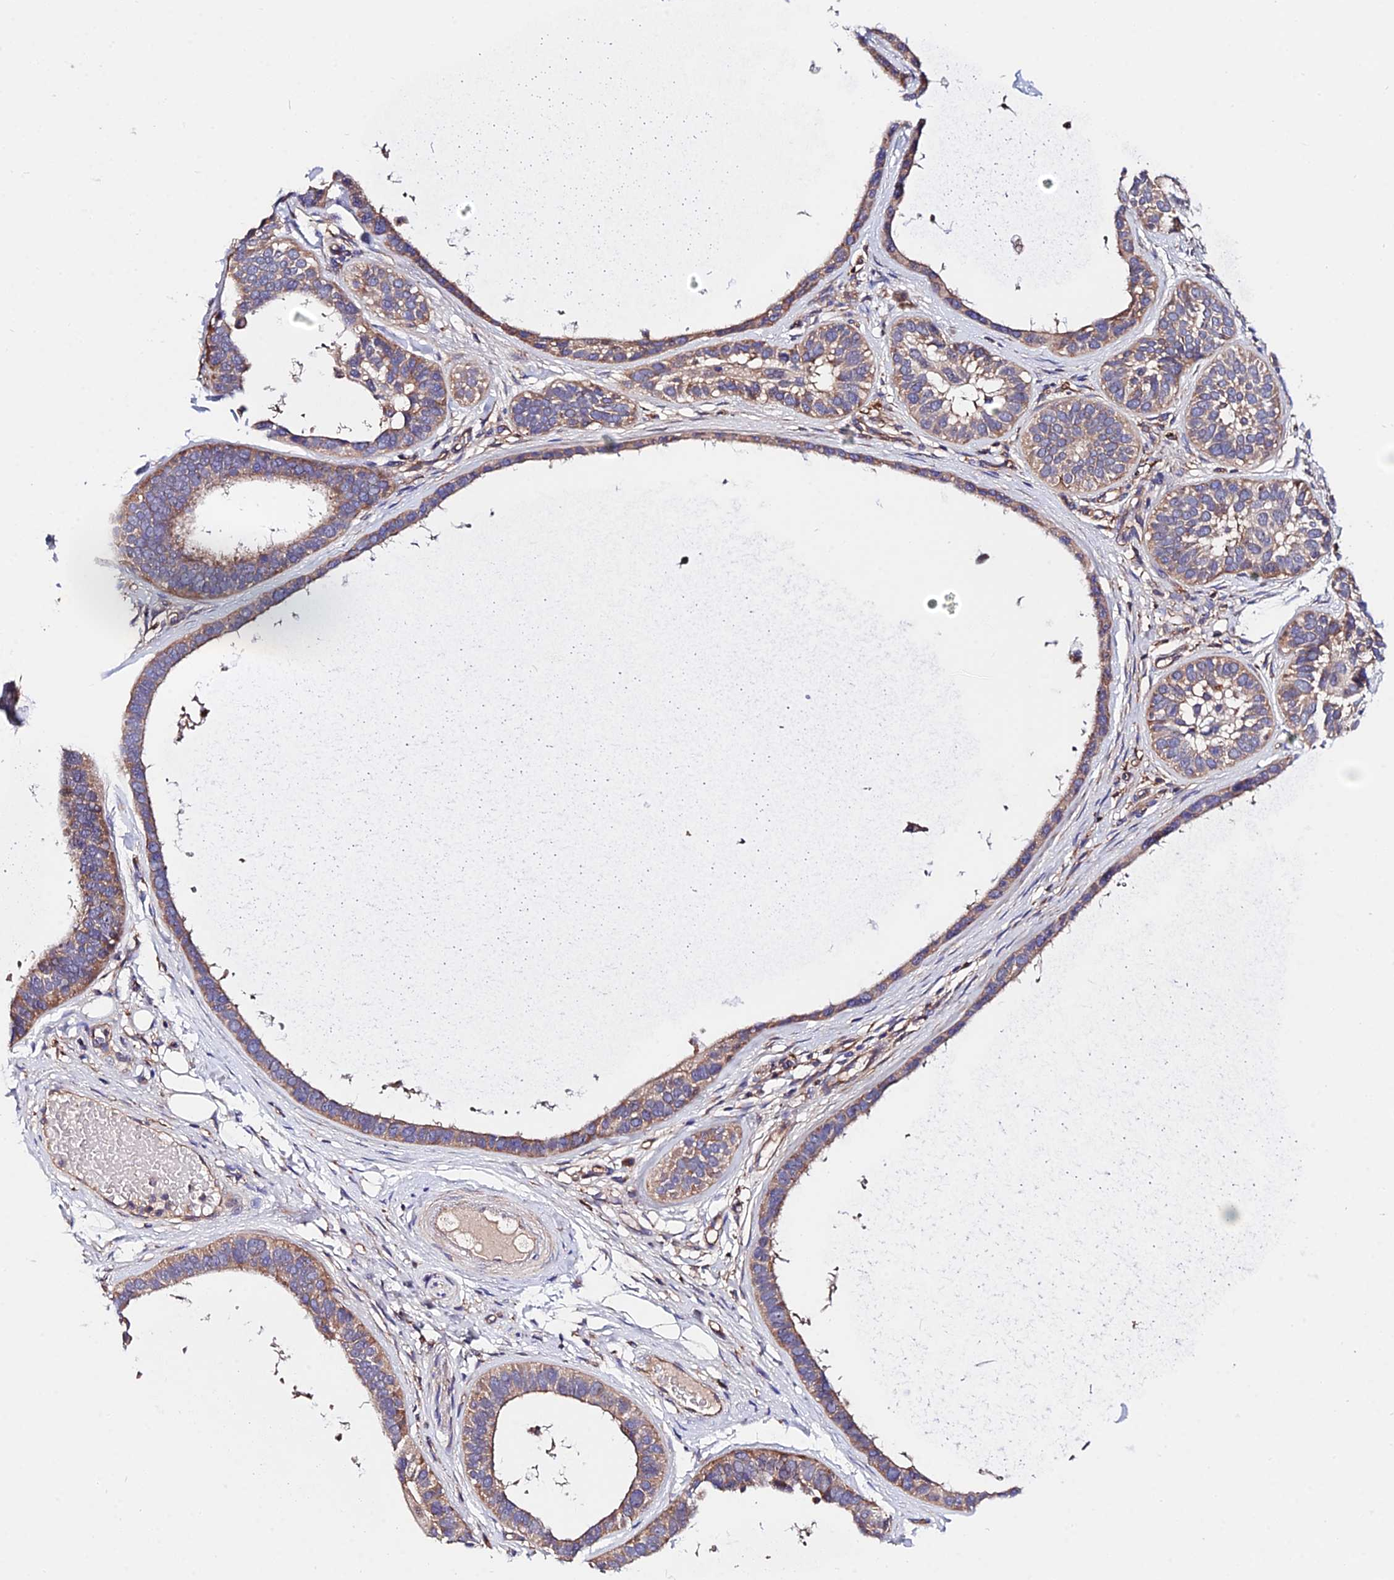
{"staining": {"intensity": "moderate", "quantity": ">75%", "location": "cytoplasmic/membranous"}, "tissue": "skin cancer", "cell_type": "Tumor cells", "image_type": "cancer", "snomed": [{"axis": "morphology", "description": "Basal cell carcinoma"}, {"axis": "topography", "description": "Skin"}], "caption": "Tumor cells demonstrate medium levels of moderate cytoplasmic/membranous staining in about >75% of cells in skin cancer. The staining is performed using DAB (3,3'-diaminobenzidine) brown chromogen to label protein expression. The nuclei are counter-stained blue using hematoxylin.", "gene": "CDC37L1", "patient": {"sex": "male", "age": 62}}